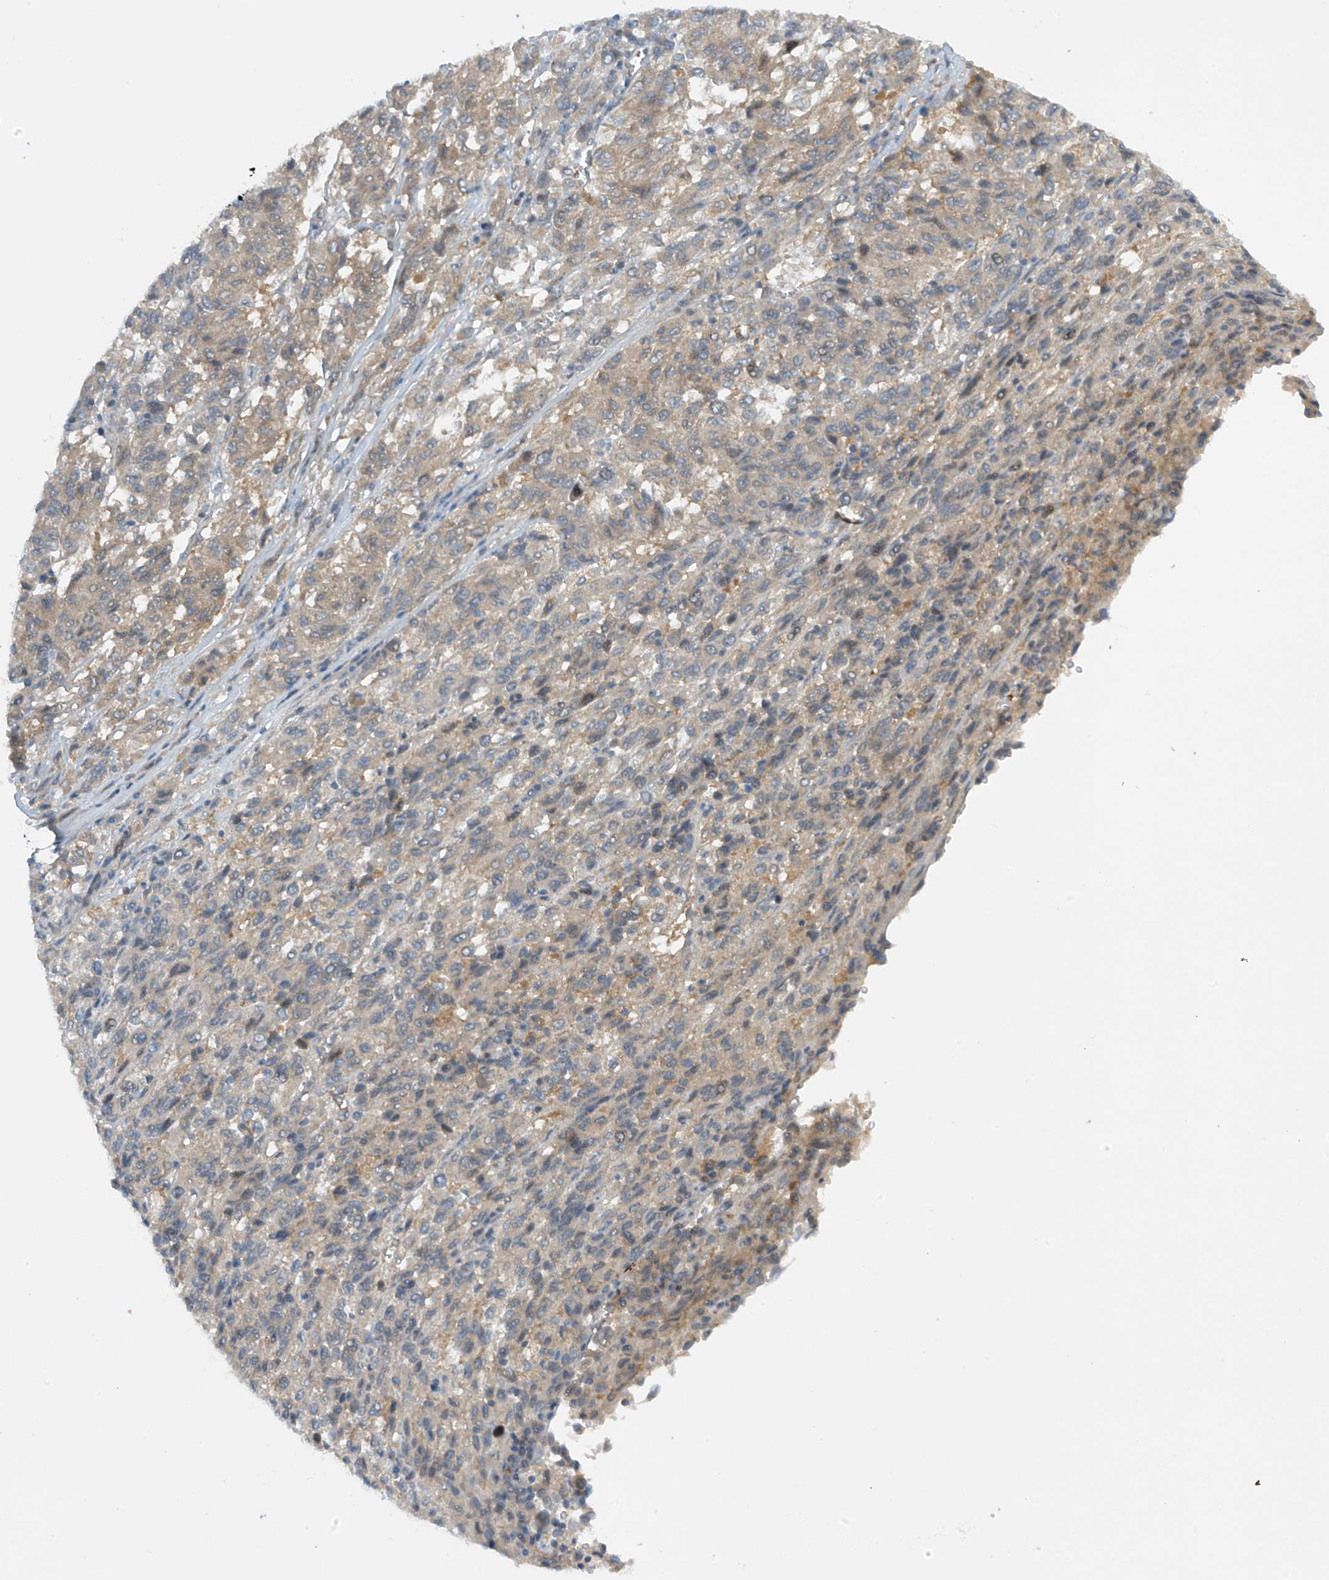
{"staining": {"intensity": "weak", "quantity": "<25%", "location": "cytoplasmic/membranous"}, "tissue": "melanoma", "cell_type": "Tumor cells", "image_type": "cancer", "snomed": [{"axis": "morphology", "description": "Malignant melanoma, Metastatic site"}, {"axis": "topography", "description": "Lung"}], "caption": "Malignant melanoma (metastatic site) was stained to show a protein in brown. There is no significant positivity in tumor cells.", "gene": "FSD1L", "patient": {"sex": "male", "age": 64}}